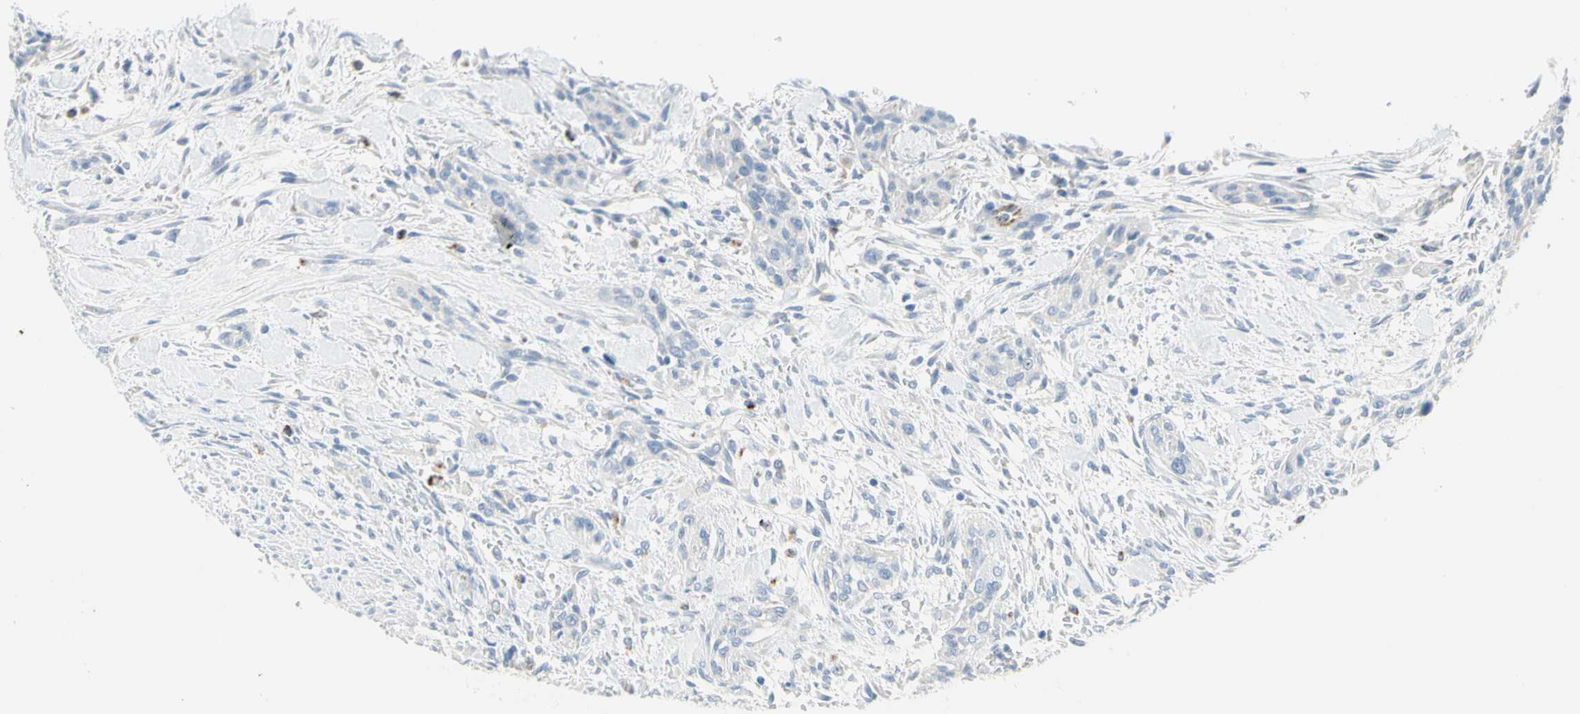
{"staining": {"intensity": "negative", "quantity": "none", "location": "none"}, "tissue": "urothelial cancer", "cell_type": "Tumor cells", "image_type": "cancer", "snomed": [{"axis": "morphology", "description": "Urothelial carcinoma, High grade"}, {"axis": "topography", "description": "Urinary bladder"}], "caption": "This photomicrograph is of urothelial carcinoma (high-grade) stained with immunohistochemistry to label a protein in brown with the nuclei are counter-stained blue. There is no expression in tumor cells.", "gene": "CYSLTR1", "patient": {"sex": "male", "age": 35}}